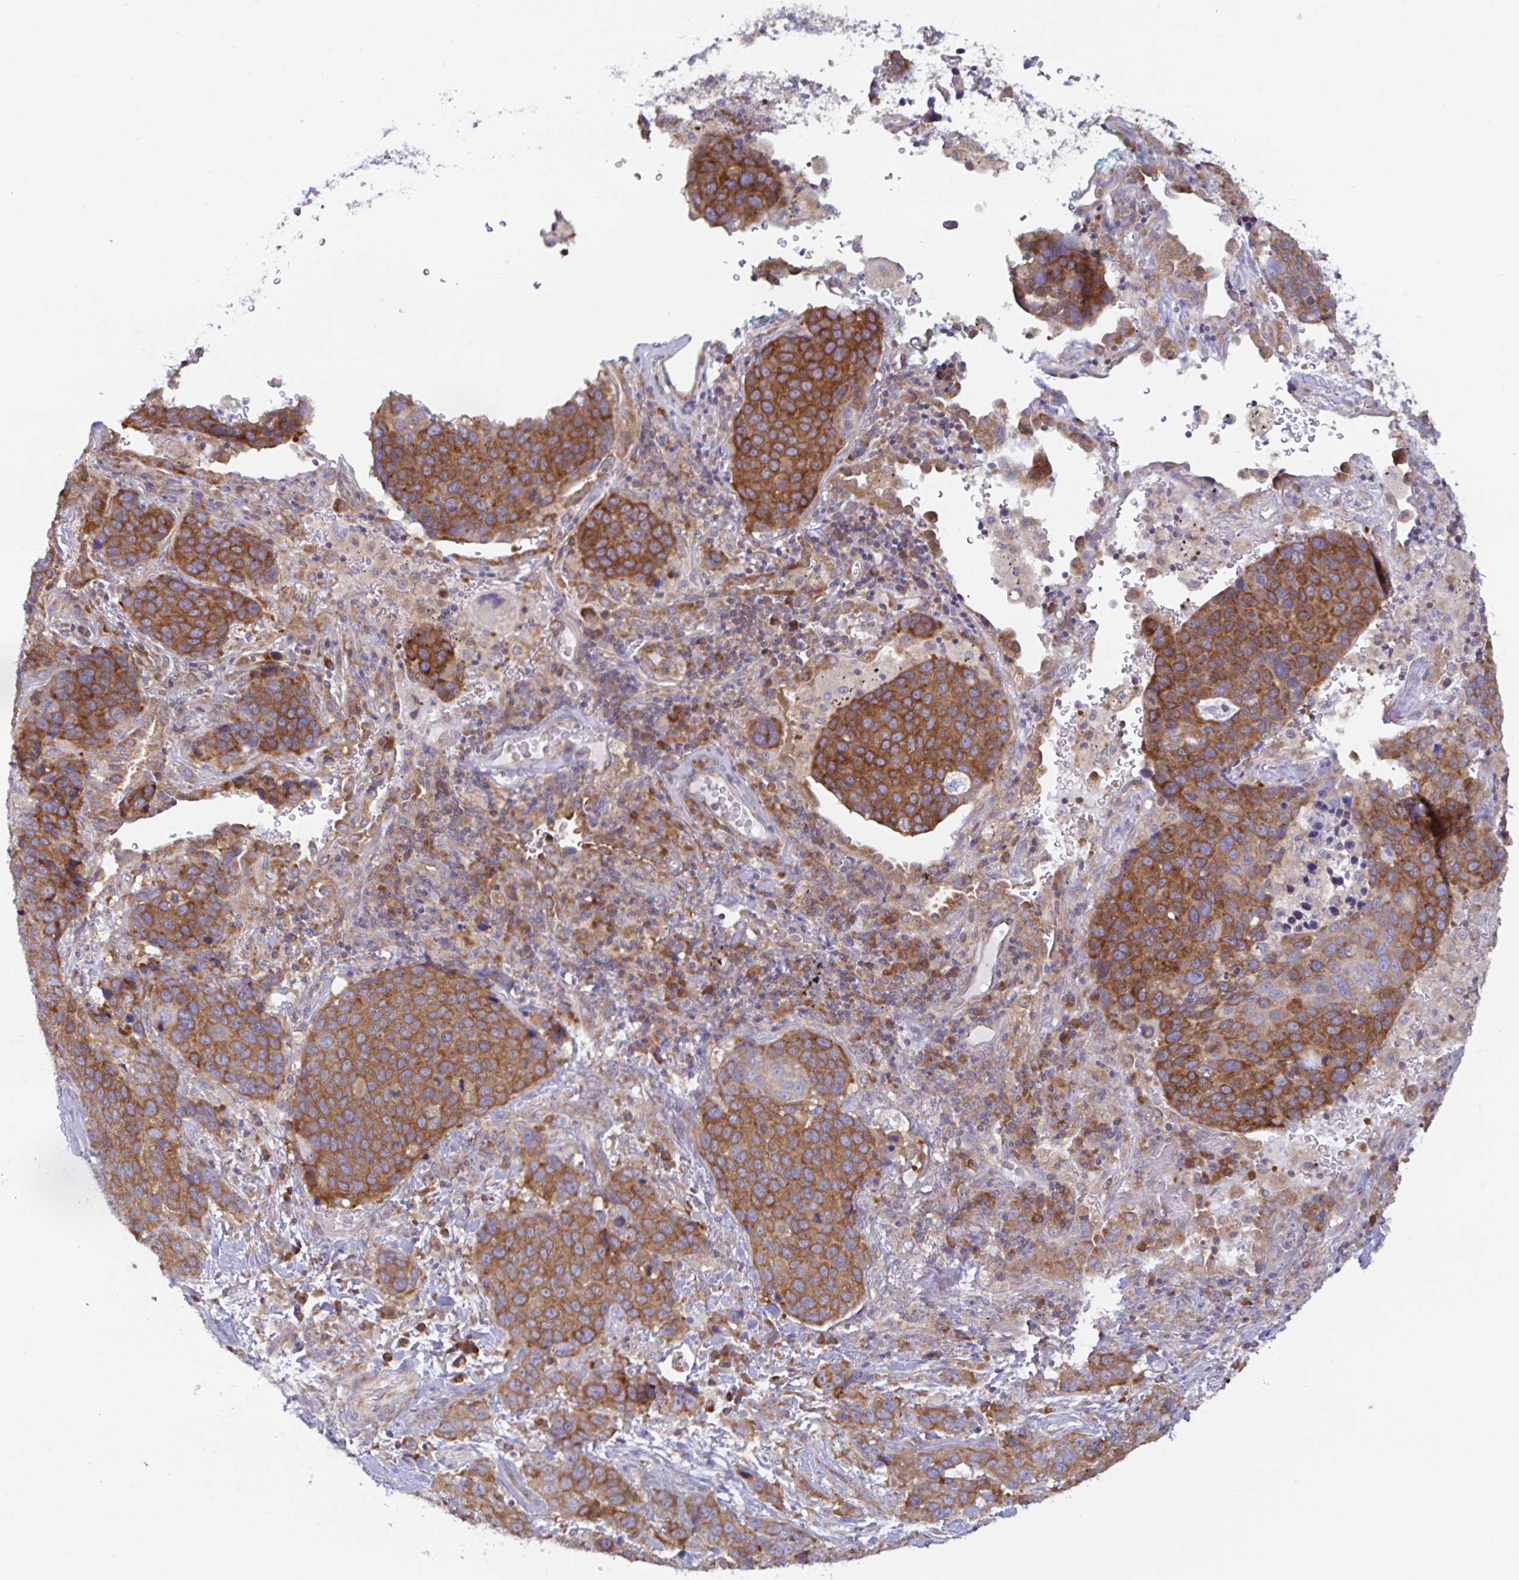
{"staining": {"intensity": "moderate", "quantity": ">75%", "location": "cytoplasmic/membranous"}, "tissue": "lung cancer", "cell_type": "Tumor cells", "image_type": "cancer", "snomed": [{"axis": "morphology", "description": "Squamous cell carcinoma, NOS"}, {"axis": "topography", "description": "Lymph node"}, {"axis": "topography", "description": "Lung"}], "caption": "There is medium levels of moderate cytoplasmic/membranous staining in tumor cells of squamous cell carcinoma (lung), as demonstrated by immunohistochemical staining (brown color).", "gene": "LARP1", "patient": {"sex": "male", "age": 61}}